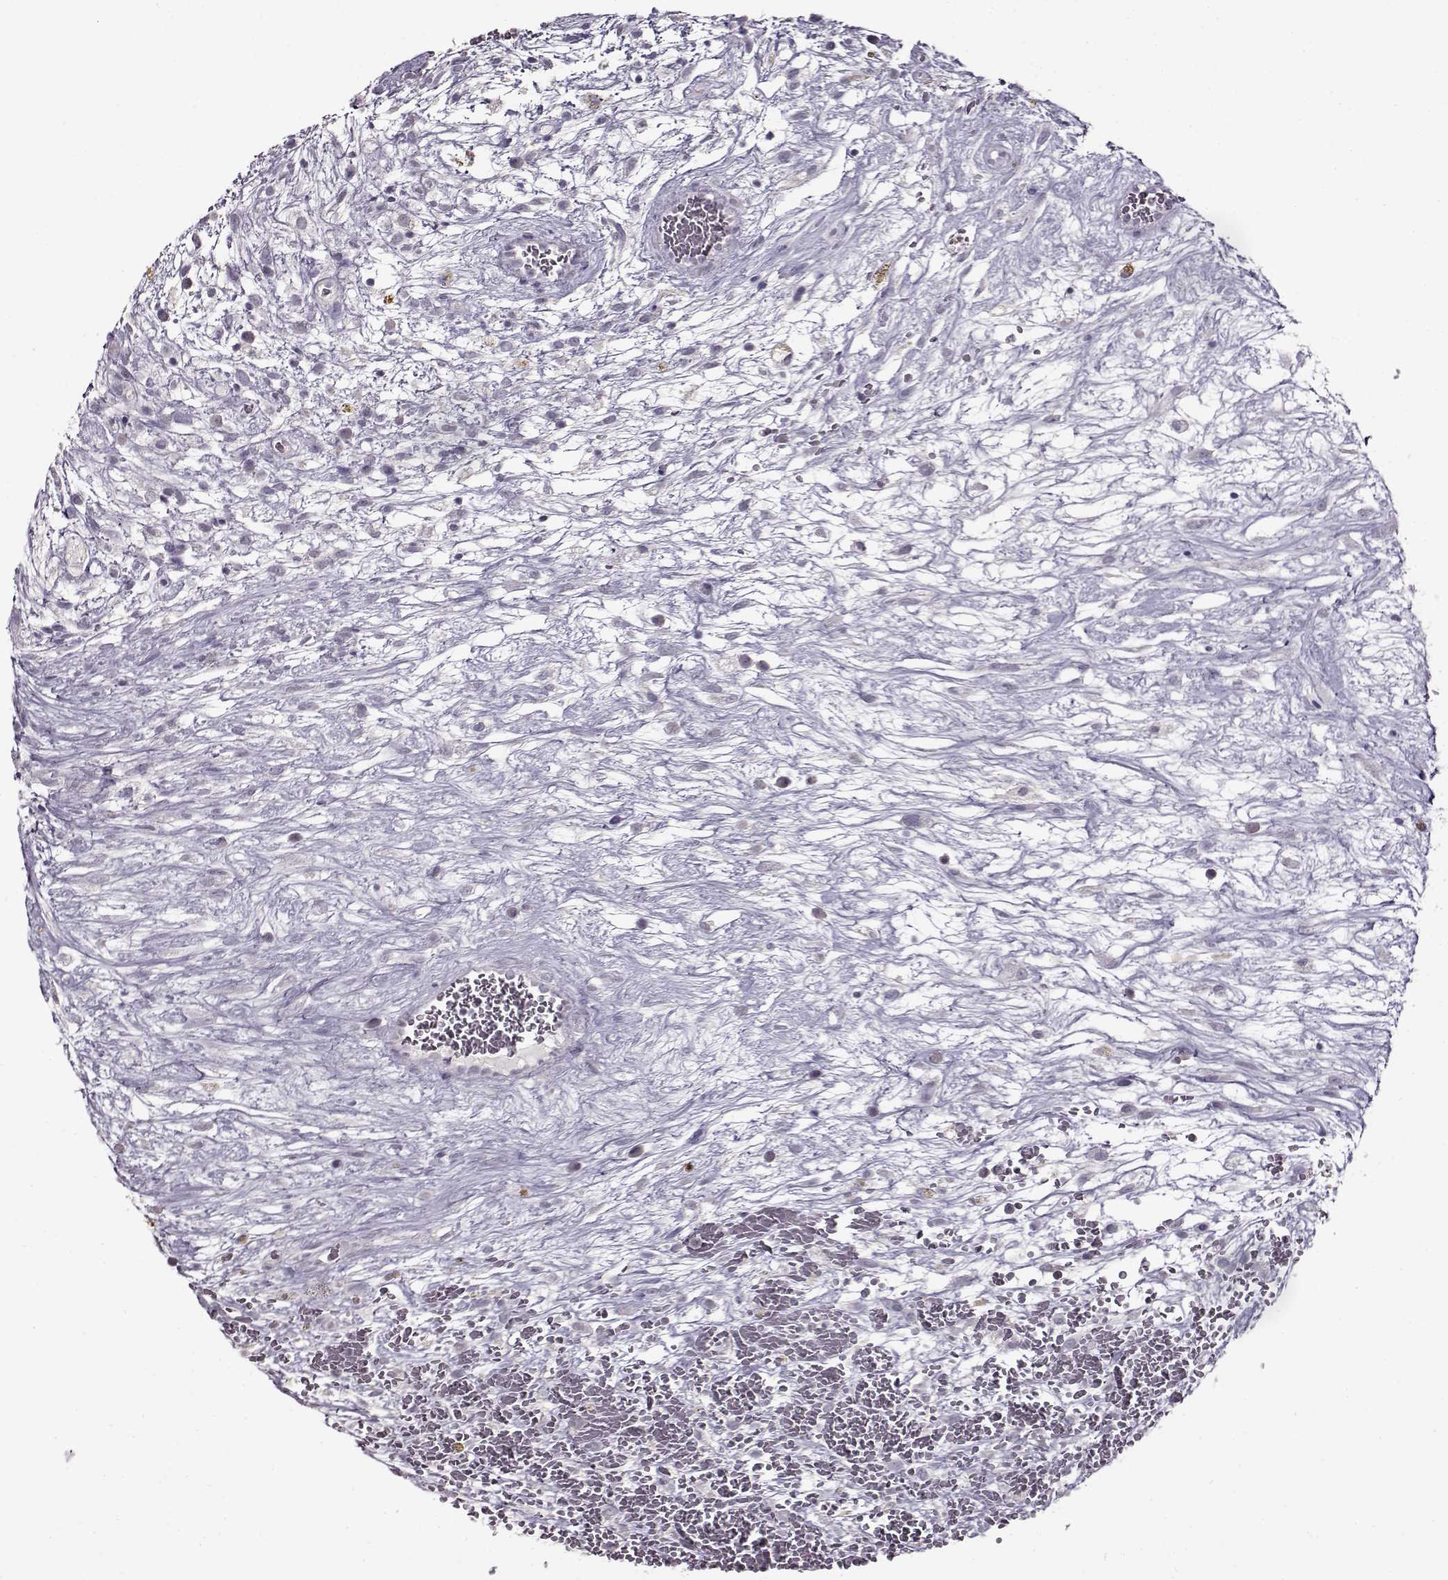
{"staining": {"intensity": "negative", "quantity": "none", "location": "none"}, "tissue": "testis cancer", "cell_type": "Tumor cells", "image_type": "cancer", "snomed": [{"axis": "morphology", "description": "Normal tissue, NOS"}, {"axis": "morphology", "description": "Carcinoma, Embryonal, NOS"}, {"axis": "topography", "description": "Testis"}], "caption": "Immunohistochemistry (IHC) of testis cancer demonstrates no positivity in tumor cells.", "gene": "FSHB", "patient": {"sex": "male", "age": 32}}